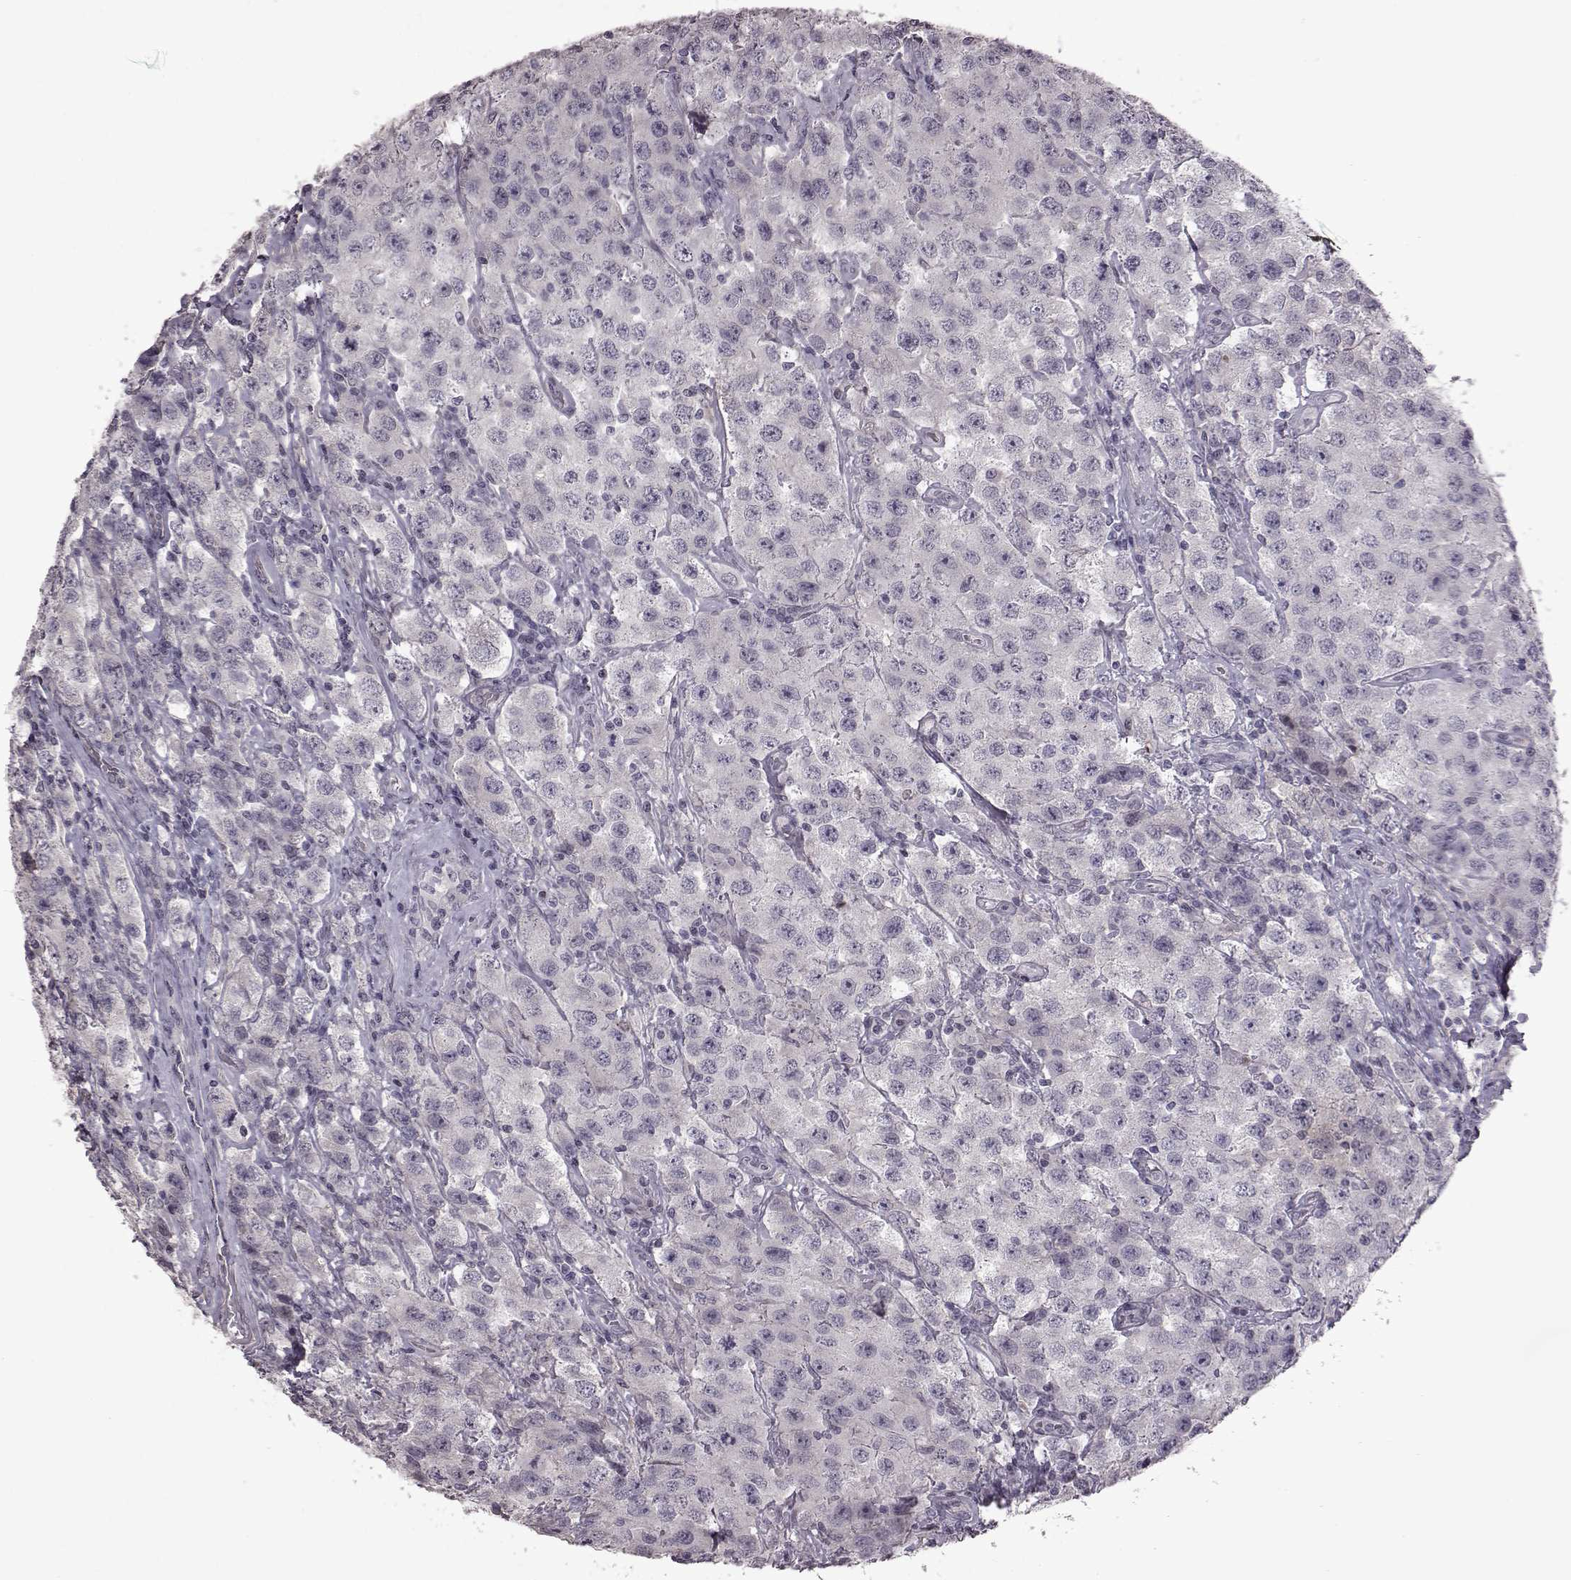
{"staining": {"intensity": "negative", "quantity": "none", "location": "none"}, "tissue": "testis cancer", "cell_type": "Tumor cells", "image_type": "cancer", "snomed": [{"axis": "morphology", "description": "Seminoma, NOS"}, {"axis": "topography", "description": "Testis"}], "caption": "This is a photomicrograph of immunohistochemistry staining of testis cancer (seminoma), which shows no staining in tumor cells.", "gene": "GAL", "patient": {"sex": "male", "age": 52}}